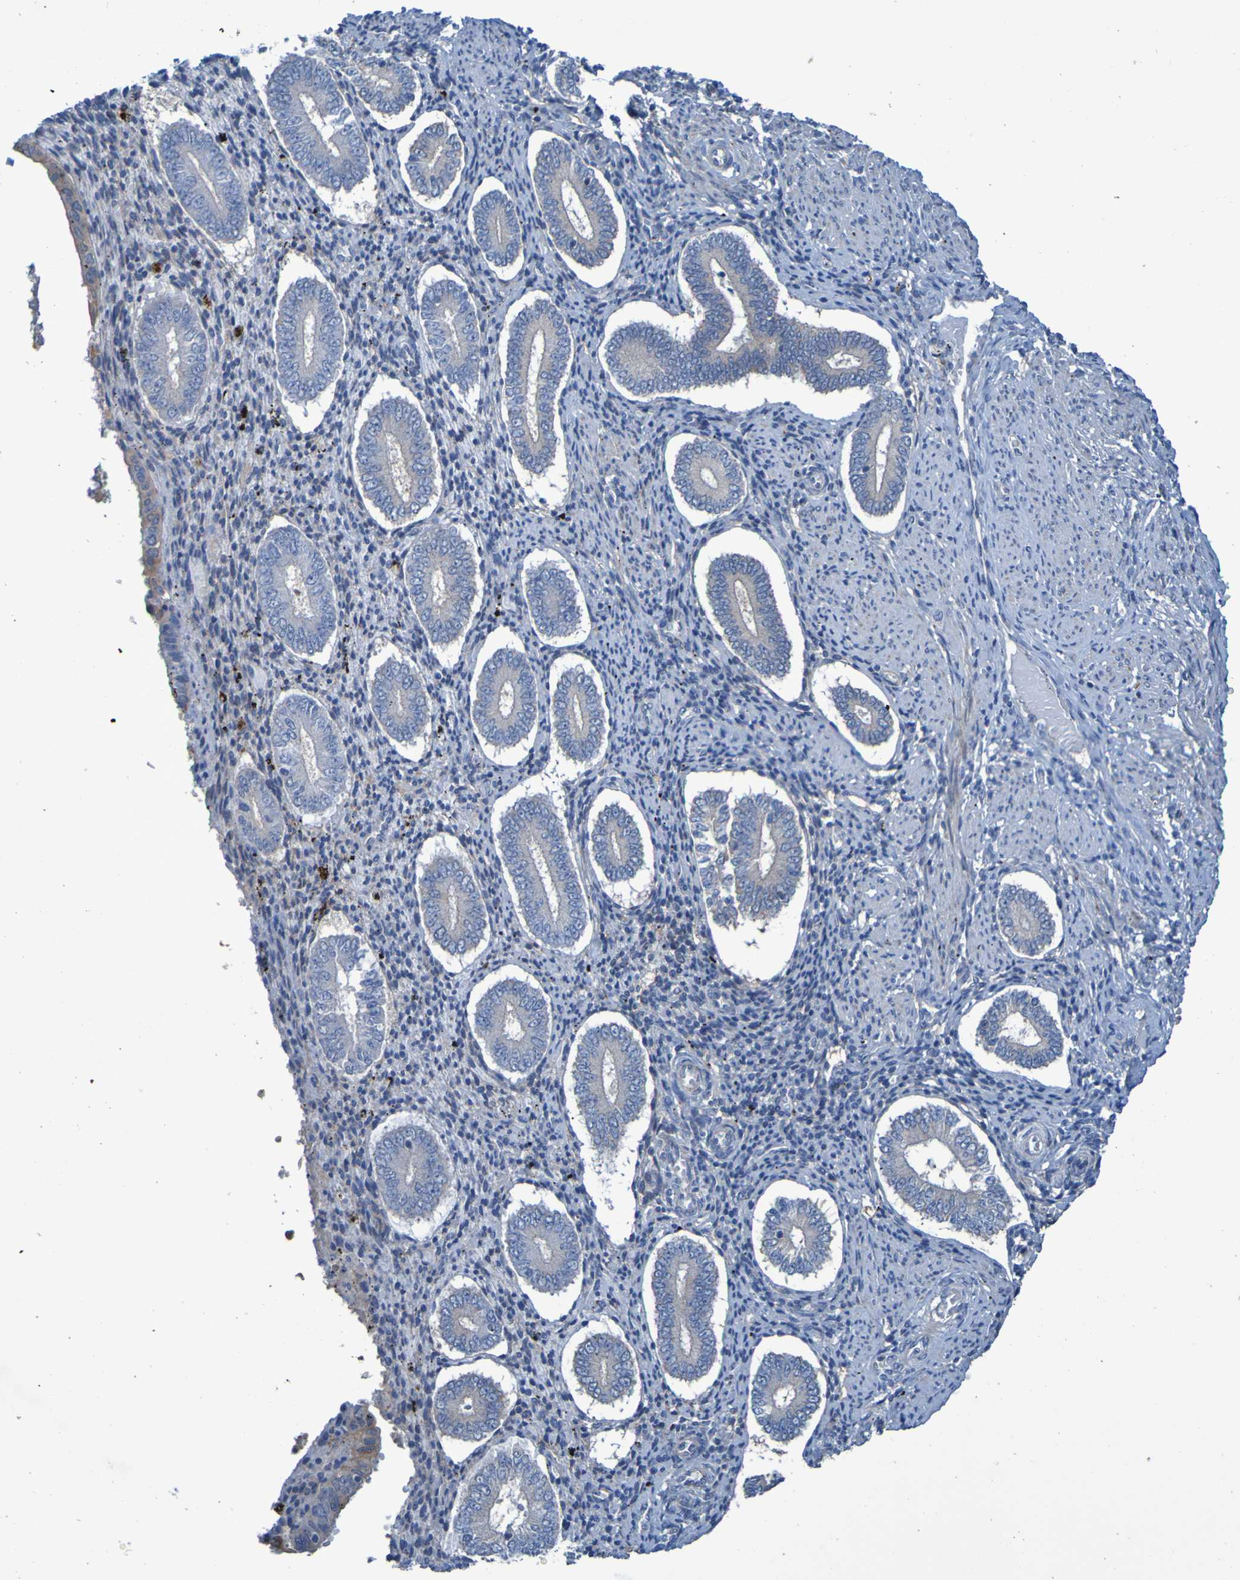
{"staining": {"intensity": "negative", "quantity": "none", "location": "none"}, "tissue": "endometrium", "cell_type": "Cells in endometrial stroma", "image_type": "normal", "snomed": [{"axis": "morphology", "description": "Normal tissue, NOS"}, {"axis": "topography", "description": "Endometrium"}], "caption": "High power microscopy histopathology image of an immunohistochemistry (IHC) histopathology image of benign endometrium, revealing no significant positivity in cells in endometrial stroma. Brightfield microscopy of immunohistochemistry stained with DAB (3,3'-diaminobenzidine) (brown) and hematoxylin (blue), captured at high magnification.", "gene": "NPRL3", "patient": {"sex": "female", "age": 42}}